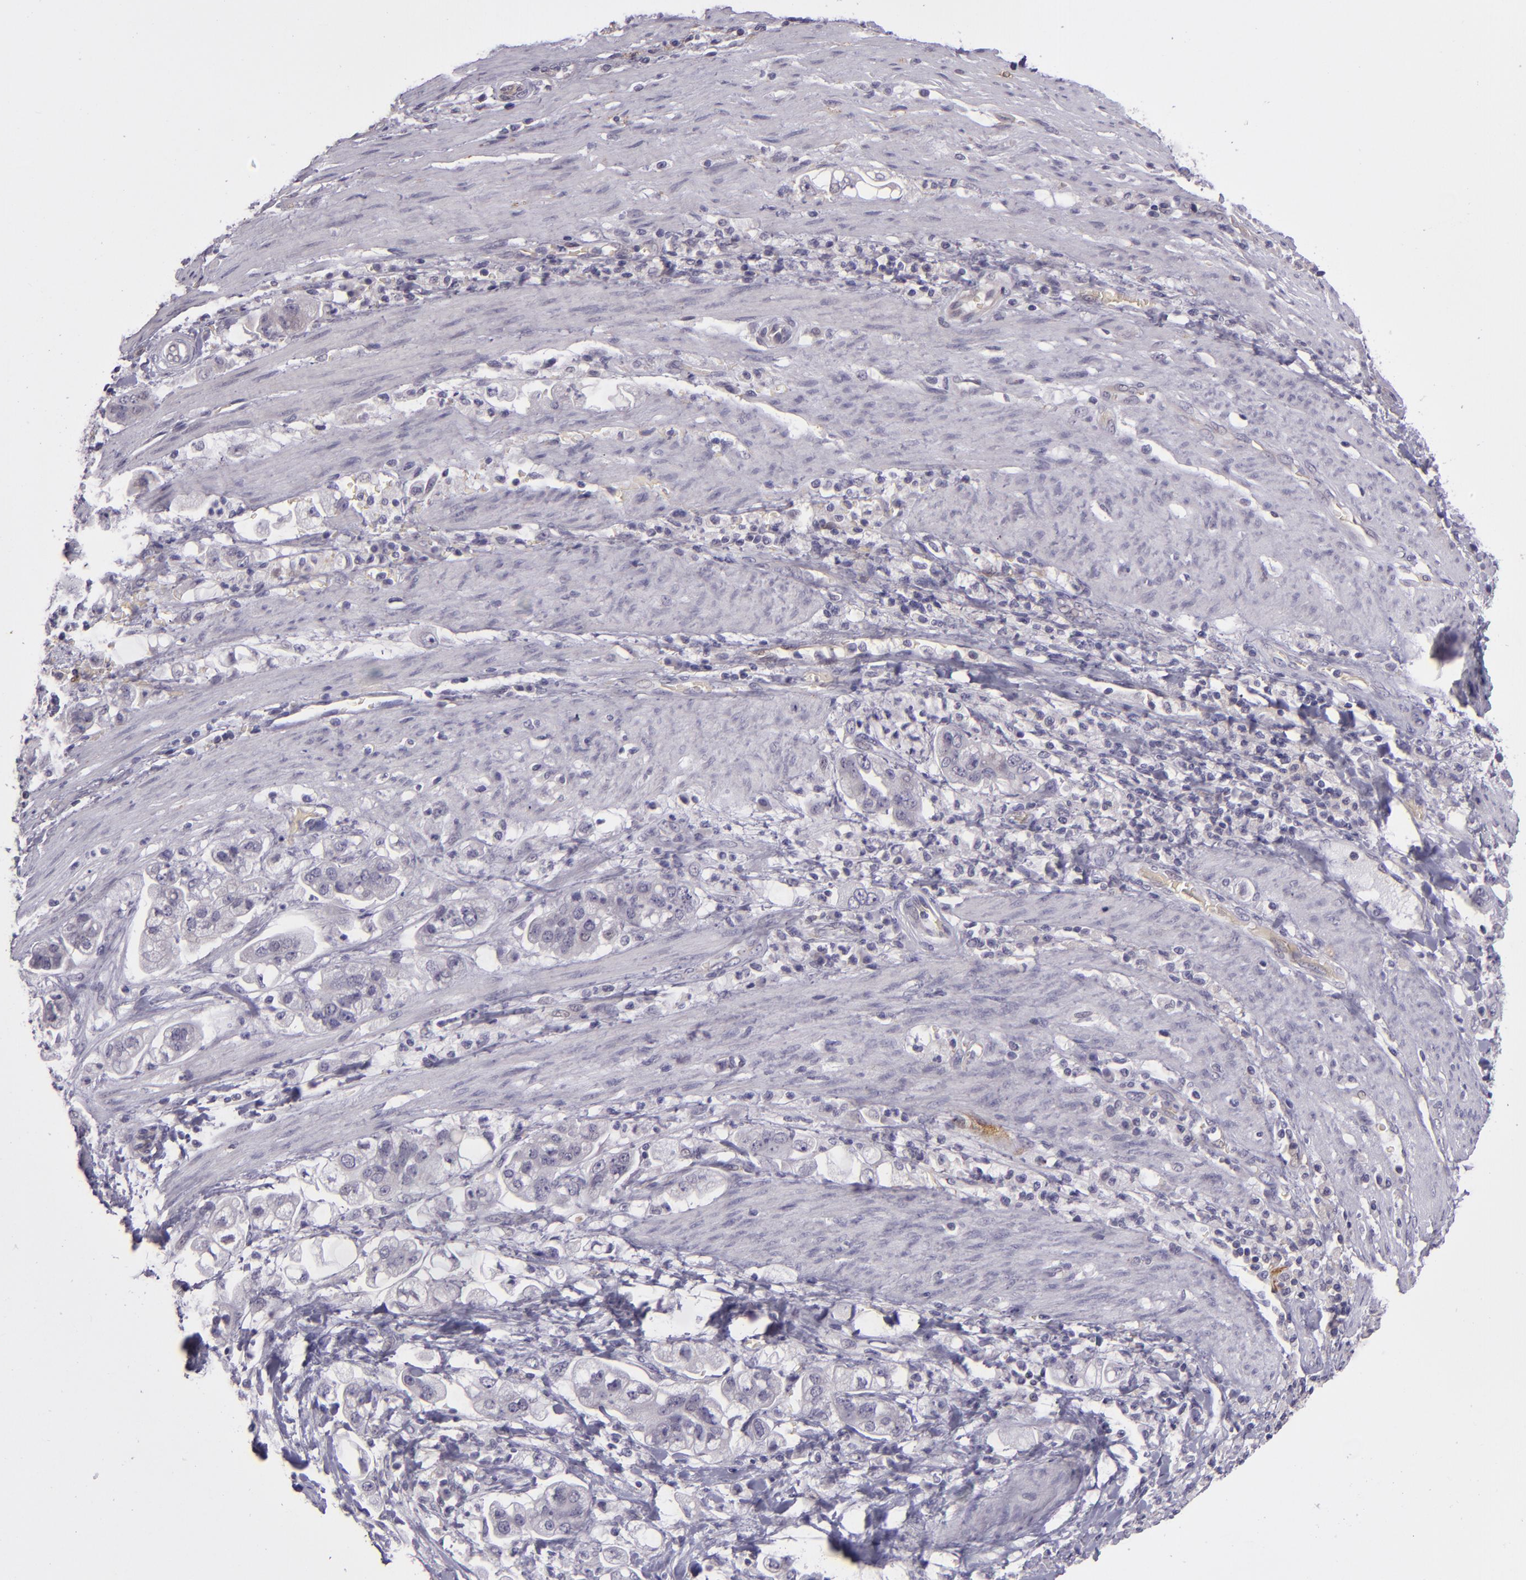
{"staining": {"intensity": "negative", "quantity": "none", "location": "none"}, "tissue": "stomach cancer", "cell_type": "Tumor cells", "image_type": "cancer", "snomed": [{"axis": "morphology", "description": "Adenocarcinoma, NOS"}, {"axis": "topography", "description": "Stomach"}], "caption": "Stomach cancer (adenocarcinoma) stained for a protein using immunohistochemistry reveals no staining tumor cells.", "gene": "SNCB", "patient": {"sex": "male", "age": 62}}